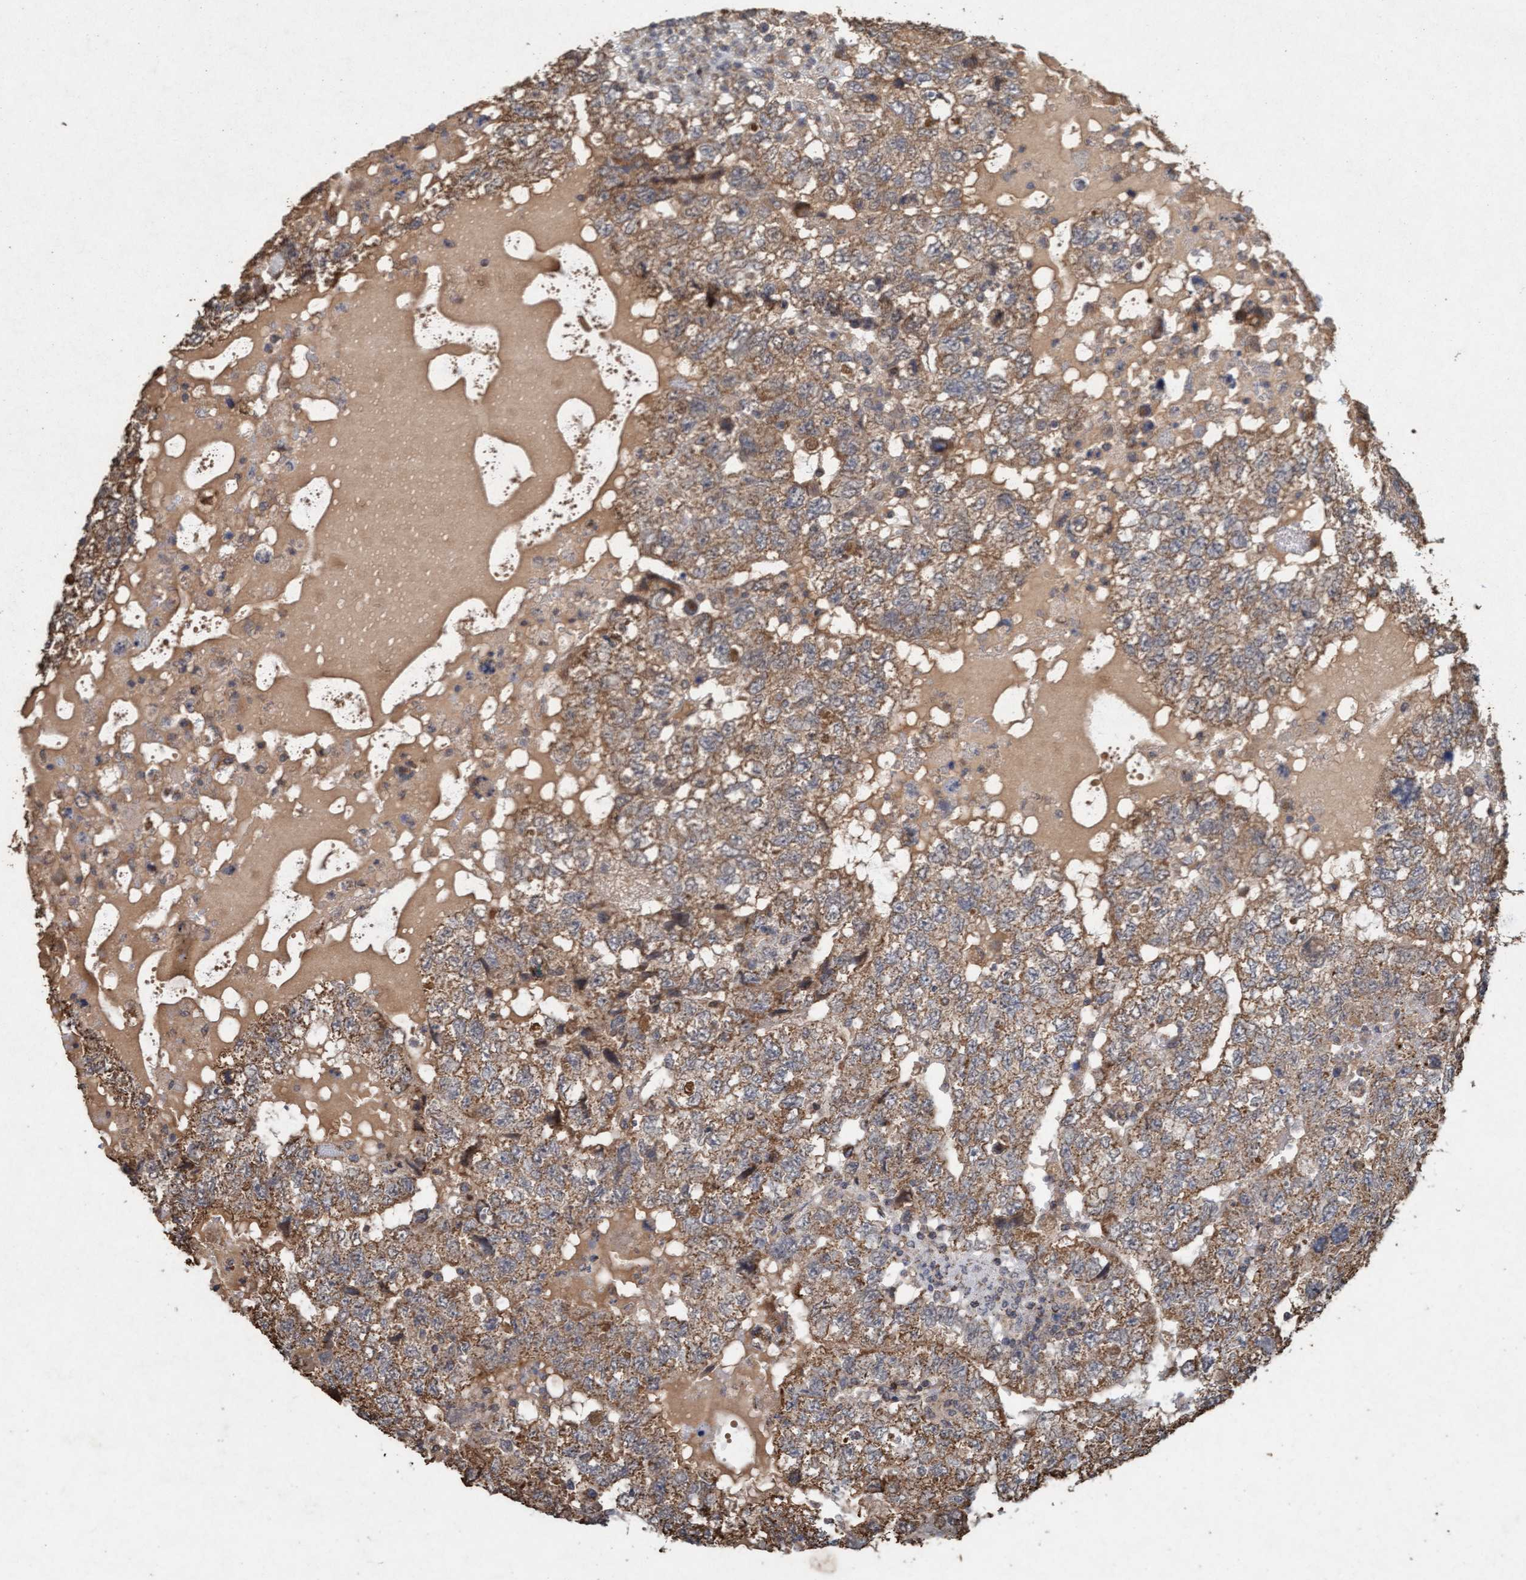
{"staining": {"intensity": "moderate", "quantity": ">75%", "location": "cytoplasmic/membranous"}, "tissue": "testis cancer", "cell_type": "Tumor cells", "image_type": "cancer", "snomed": [{"axis": "morphology", "description": "Carcinoma, Embryonal, NOS"}, {"axis": "topography", "description": "Testis"}], "caption": "Immunohistochemistry (IHC) (DAB) staining of testis cancer demonstrates moderate cytoplasmic/membranous protein staining in approximately >75% of tumor cells. The protein is stained brown, and the nuclei are stained in blue (DAB IHC with brightfield microscopy, high magnification).", "gene": "VSIG8", "patient": {"sex": "male", "age": 36}}